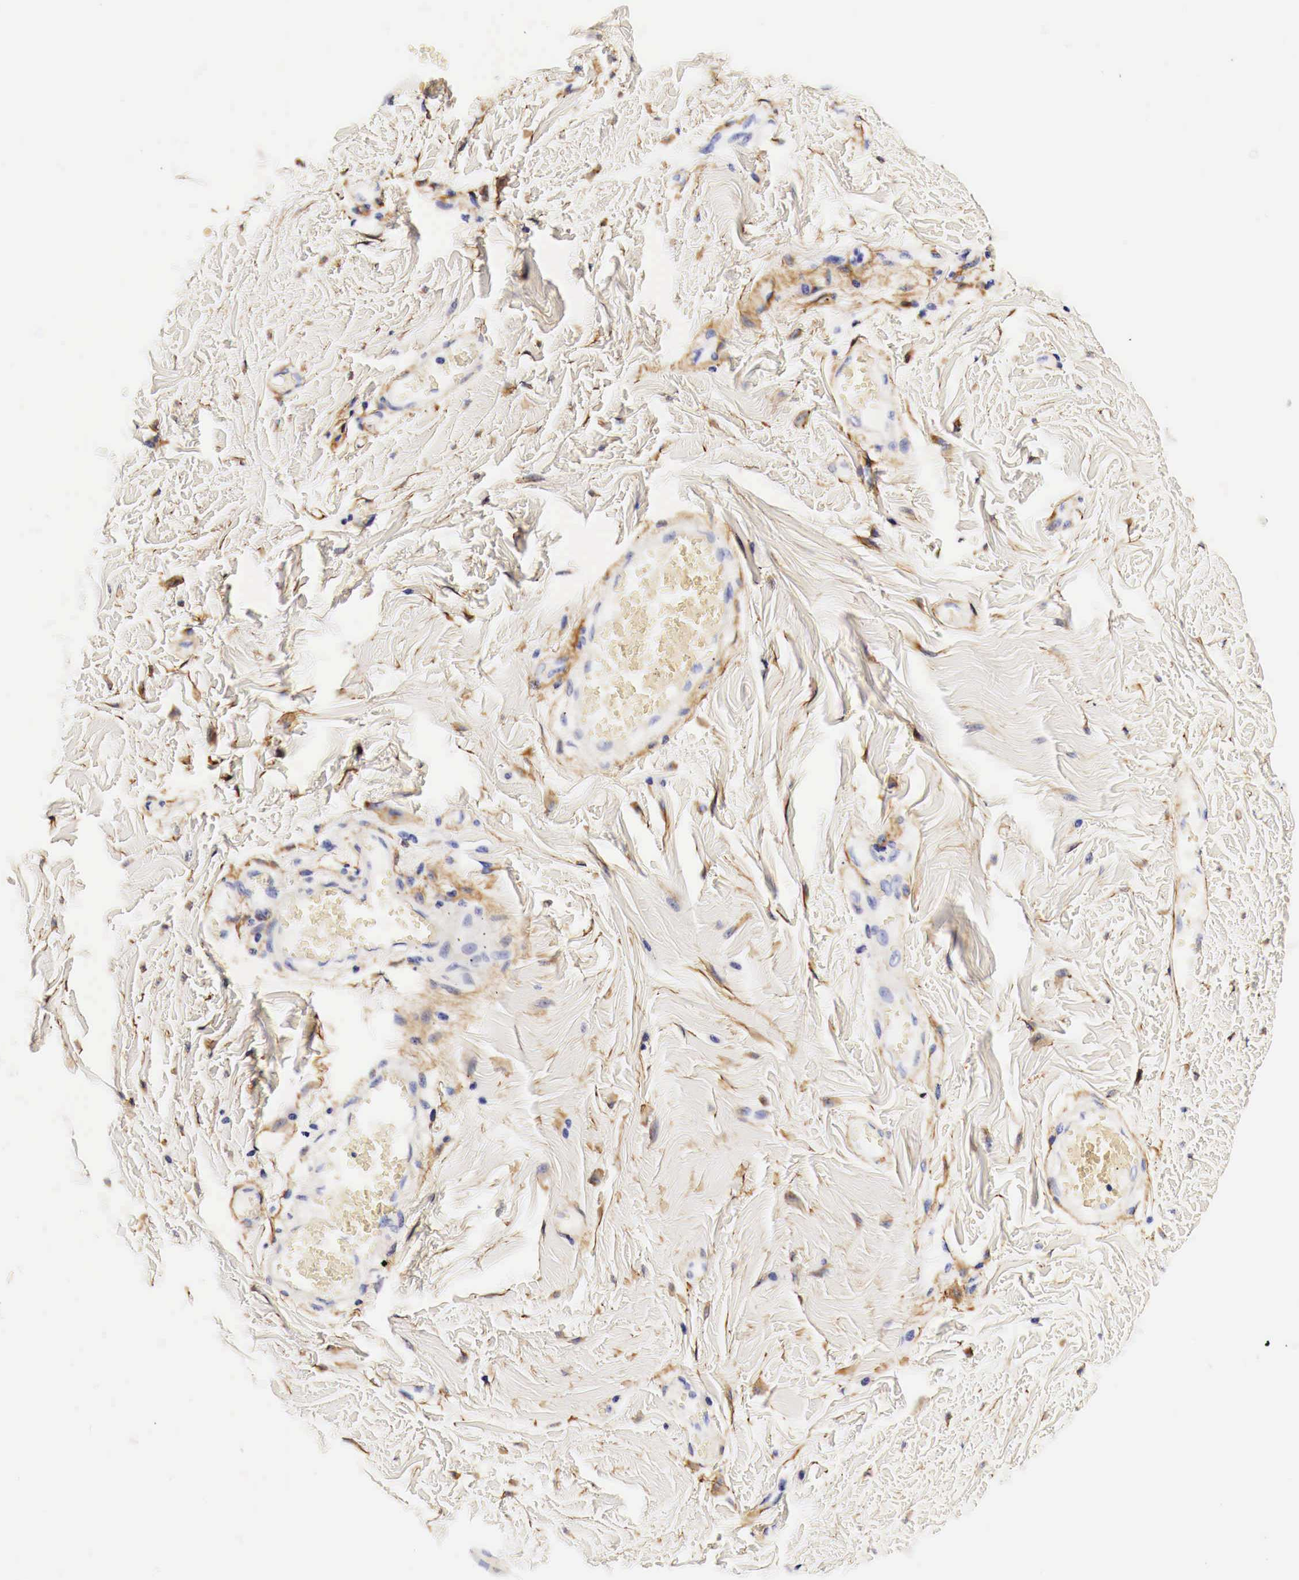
{"staining": {"intensity": "negative", "quantity": "none", "location": "none"}, "tissue": "adipose tissue", "cell_type": "Adipocytes", "image_type": "normal", "snomed": [{"axis": "morphology", "description": "Normal tissue, NOS"}, {"axis": "morphology", "description": "Sarcoma, NOS"}, {"axis": "topography", "description": "Skin"}, {"axis": "topography", "description": "Soft tissue"}], "caption": "Immunohistochemical staining of benign human adipose tissue exhibits no significant staining in adipocytes.", "gene": "EGFR", "patient": {"sex": "female", "age": 51}}